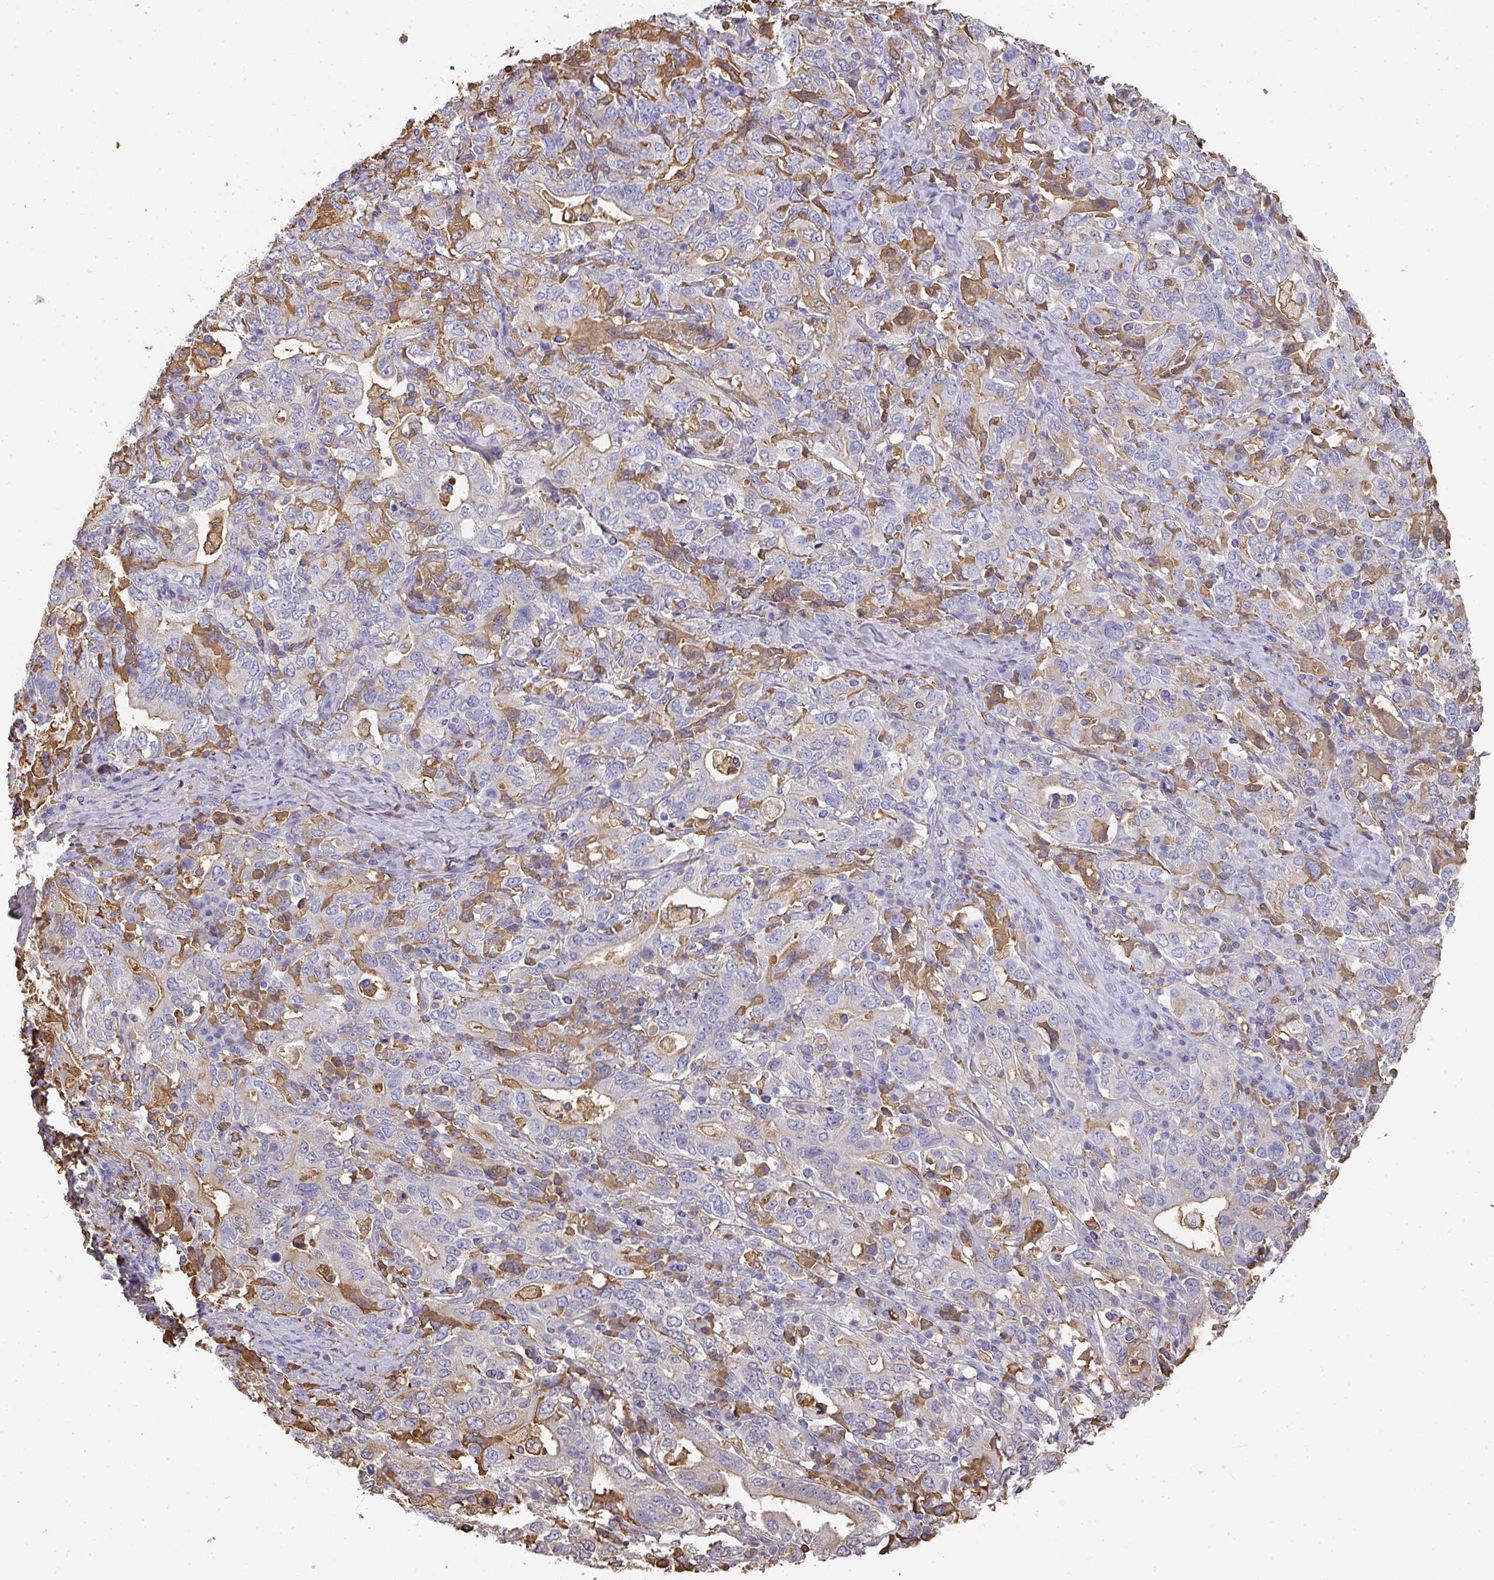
{"staining": {"intensity": "negative", "quantity": "none", "location": "none"}, "tissue": "stomach cancer", "cell_type": "Tumor cells", "image_type": "cancer", "snomed": [{"axis": "morphology", "description": "Adenocarcinoma, NOS"}, {"axis": "topography", "description": "Stomach, upper"}, {"axis": "topography", "description": "Stomach"}], "caption": "Immunohistochemistry (IHC) photomicrograph of human adenocarcinoma (stomach) stained for a protein (brown), which displays no positivity in tumor cells.", "gene": "ALB", "patient": {"sex": "male", "age": 62}}